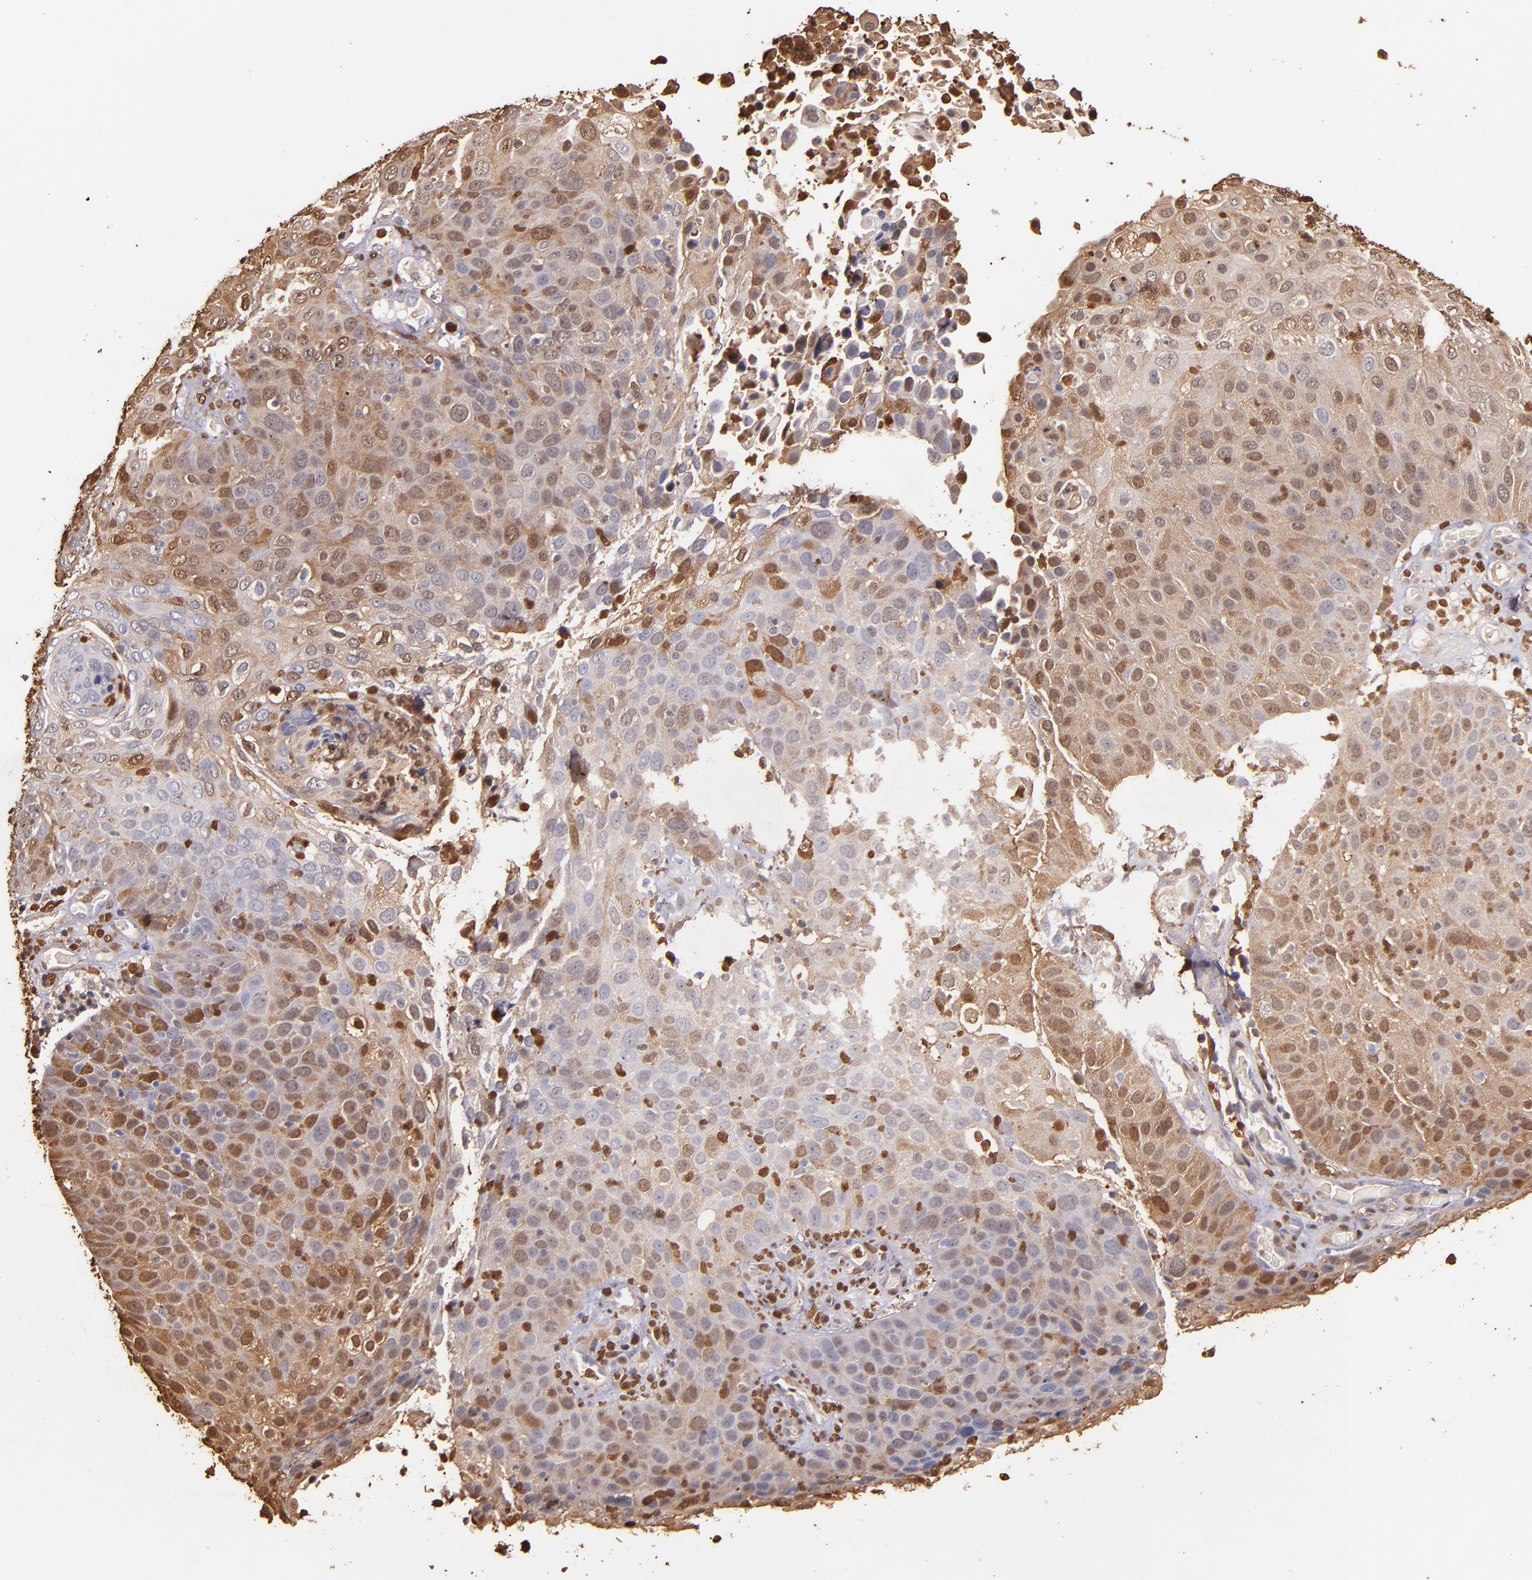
{"staining": {"intensity": "moderate", "quantity": "25%-75%", "location": "cytoplasmic/membranous,nuclear"}, "tissue": "skin cancer", "cell_type": "Tumor cells", "image_type": "cancer", "snomed": [{"axis": "morphology", "description": "Squamous cell carcinoma, NOS"}, {"axis": "topography", "description": "Skin"}], "caption": "Immunohistochemistry of human skin squamous cell carcinoma exhibits medium levels of moderate cytoplasmic/membranous and nuclear expression in about 25%-75% of tumor cells. (DAB = brown stain, brightfield microscopy at high magnification).", "gene": "S100A6", "patient": {"sex": "male", "age": 87}}